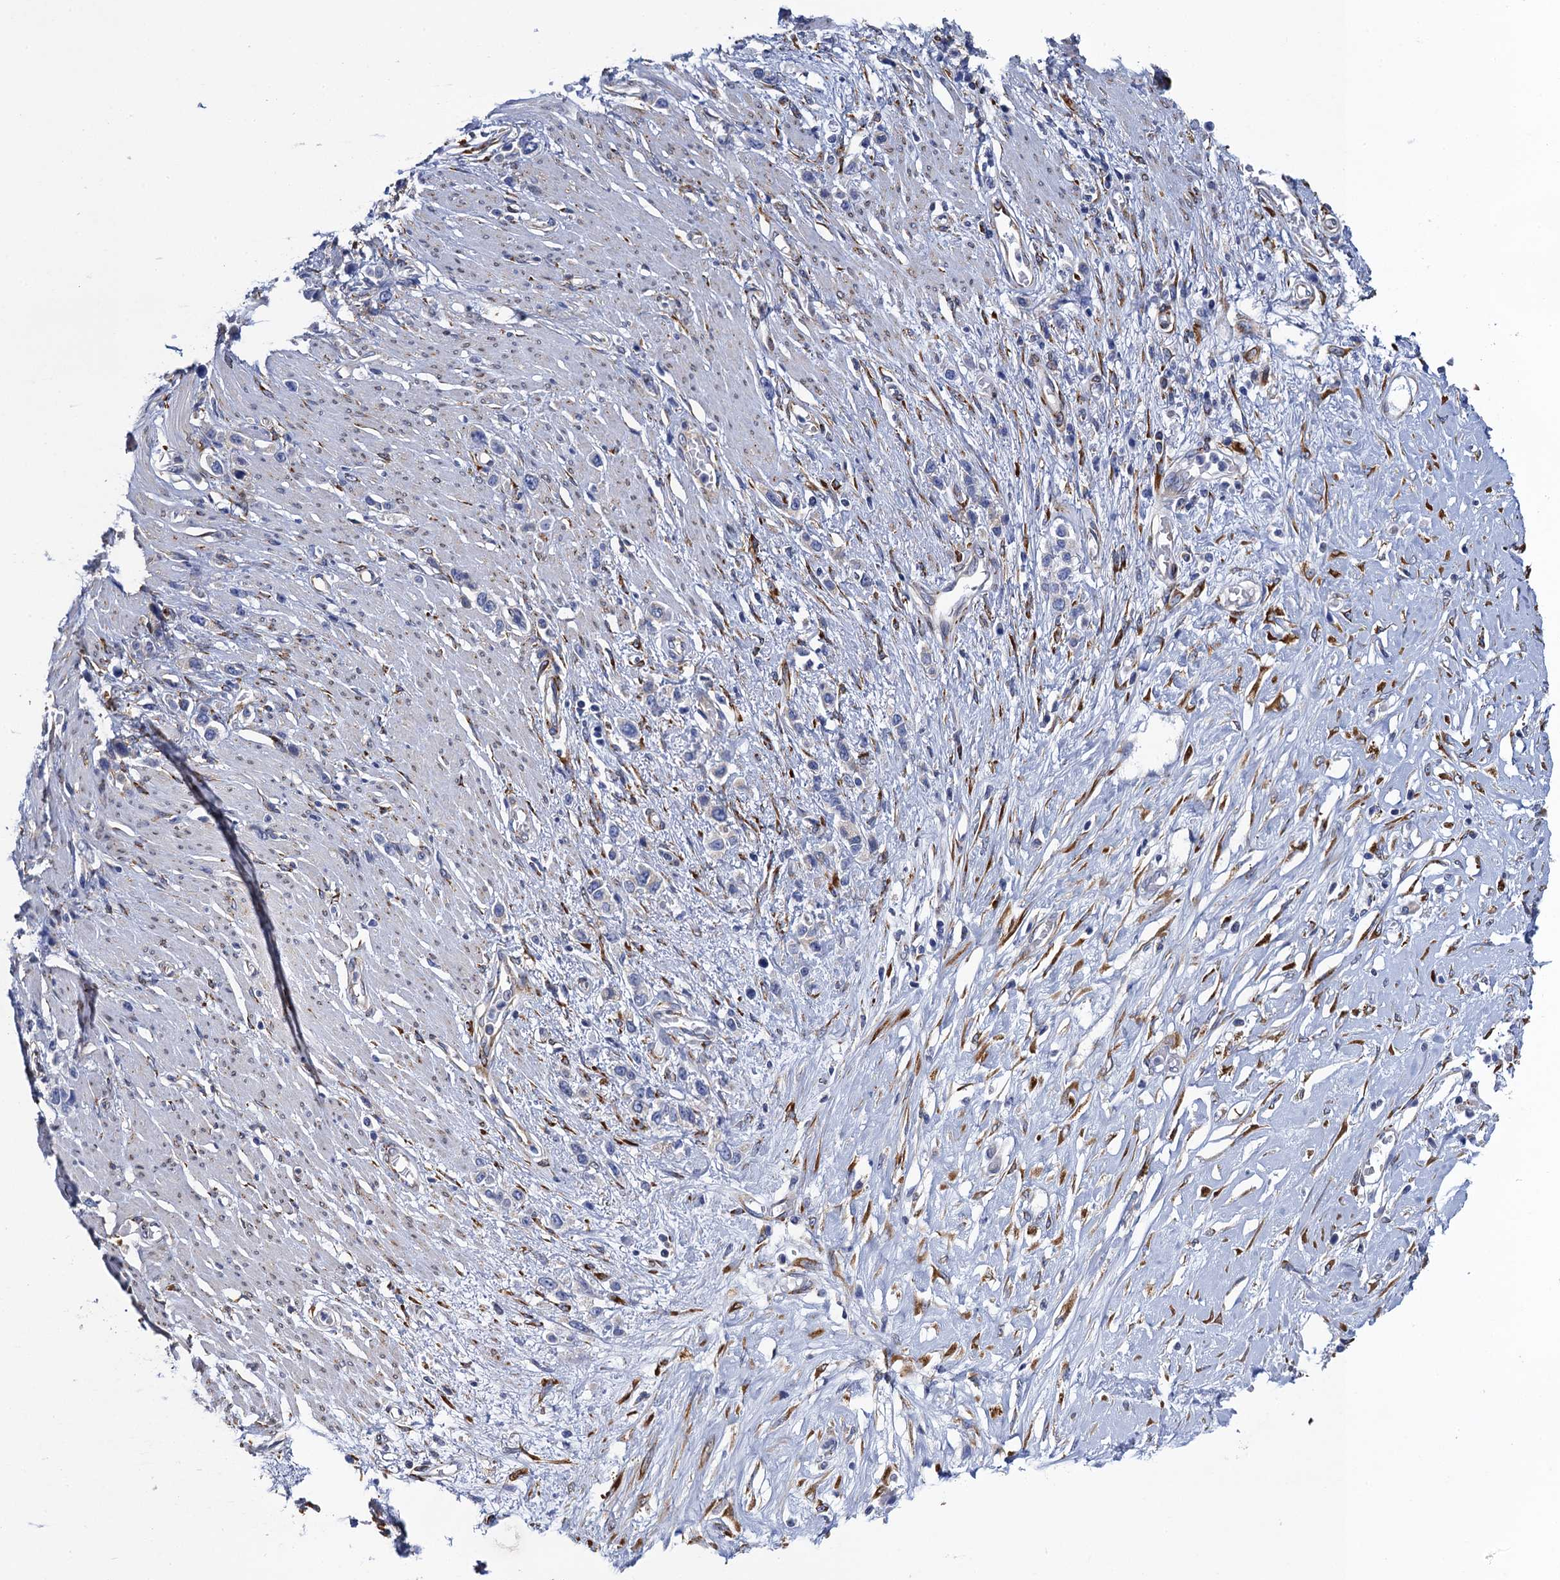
{"staining": {"intensity": "negative", "quantity": "none", "location": "none"}, "tissue": "stomach cancer", "cell_type": "Tumor cells", "image_type": "cancer", "snomed": [{"axis": "morphology", "description": "Adenocarcinoma, NOS"}, {"axis": "morphology", "description": "Adenocarcinoma, High grade"}, {"axis": "topography", "description": "Stomach, upper"}, {"axis": "topography", "description": "Stomach, lower"}], "caption": "Immunohistochemistry (IHC) of human stomach cancer (adenocarcinoma) exhibits no expression in tumor cells.", "gene": "POGLUT3", "patient": {"sex": "female", "age": 65}}